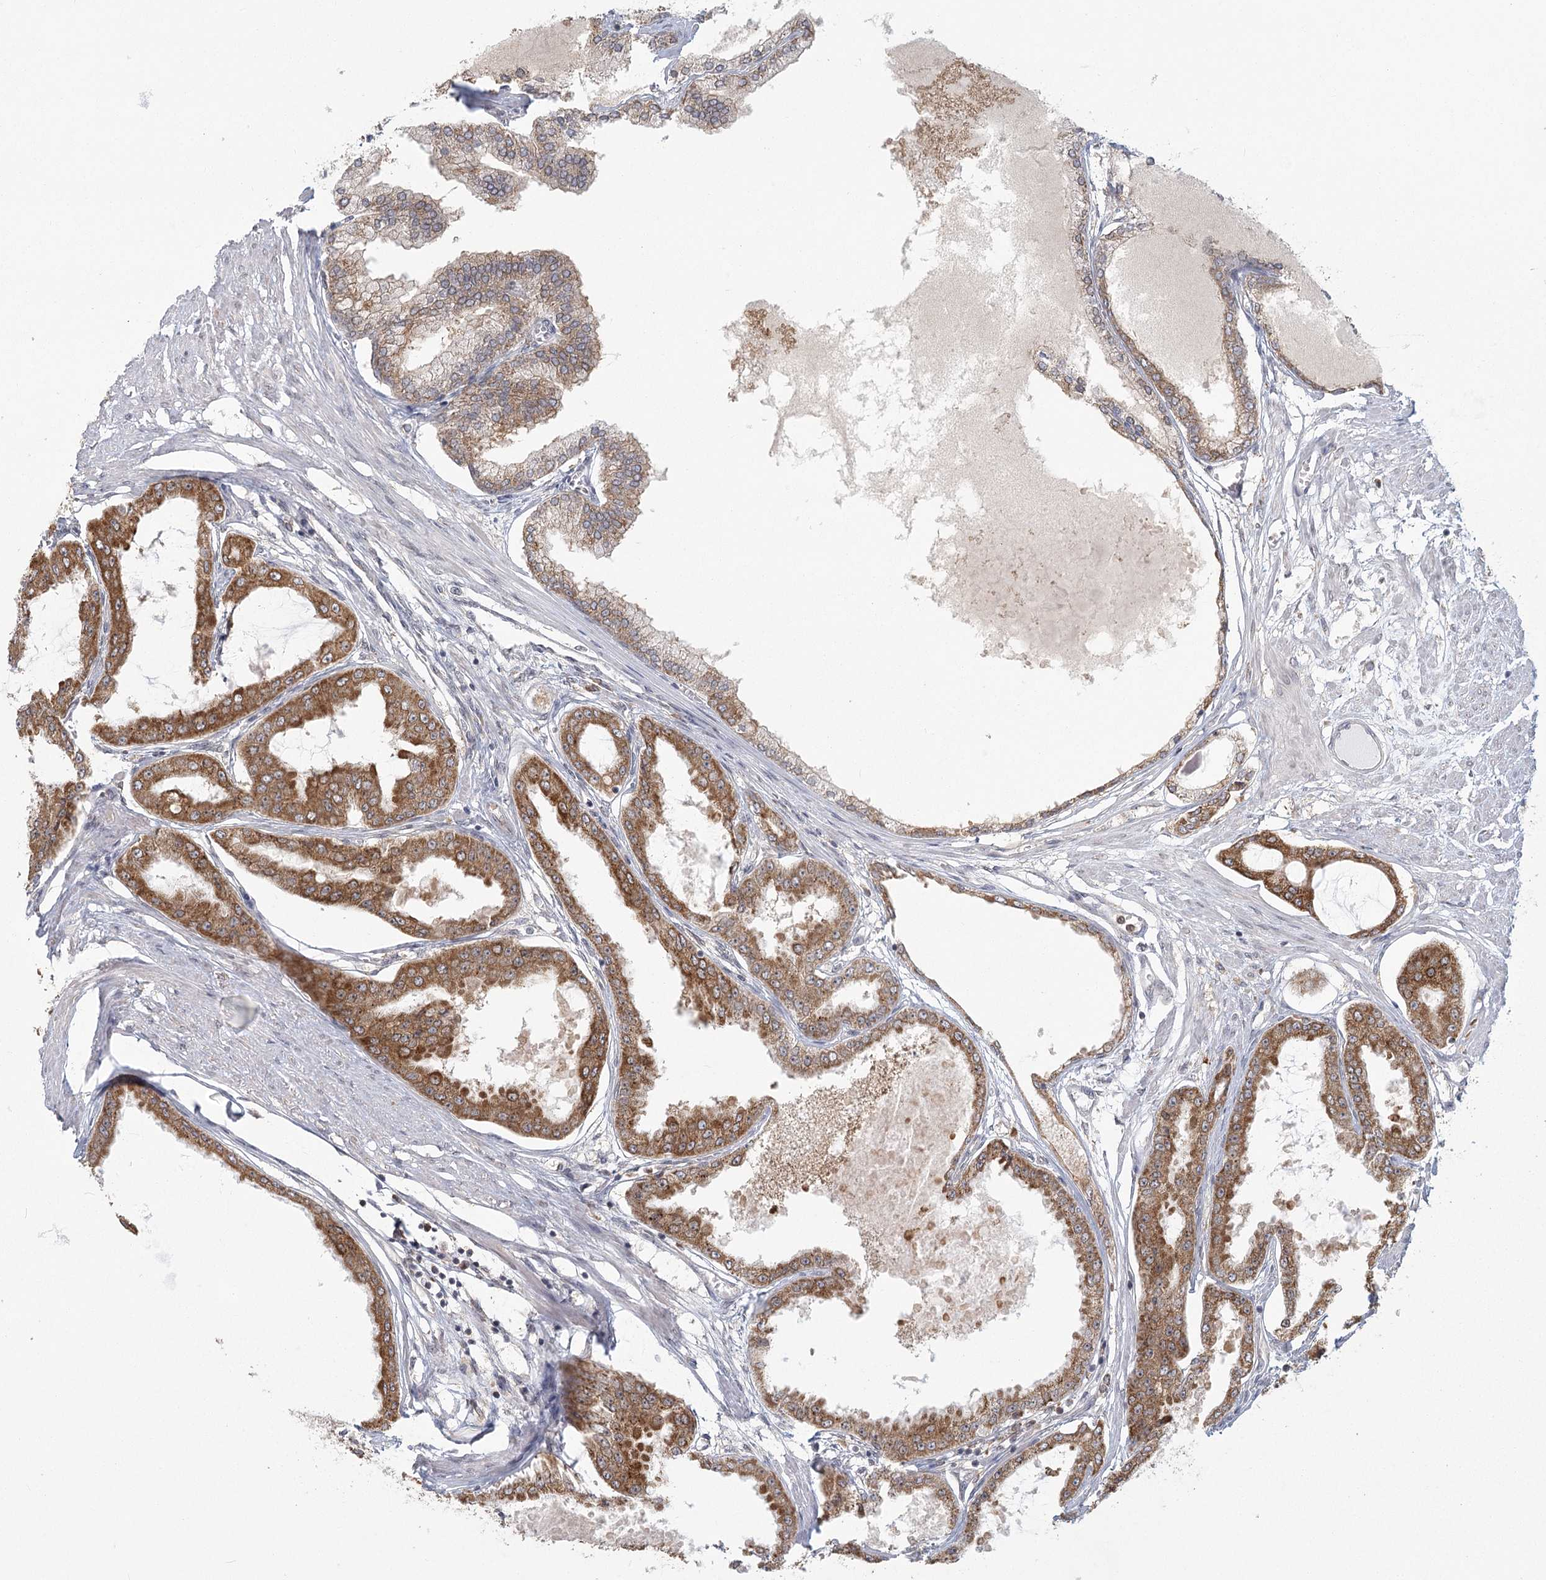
{"staining": {"intensity": "moderate", "quantity": ">75%", "location": "cytoplasmic/membranous"}, "tissue": "prostate cancer", "cell_type": "Tumor cells", "image_type": "cancer", "snomed": [{"axis": "morphology", "description": "Adenocarcinoma, Low grade"}, {"axis": "topography", "description": "Prostate"}], "caption": "Moderate cytoplasmic/membranous expression for a protein is appreciated in approximately >75% of tumor cells of prostate cancer (adenocarcinoma (low-grade)) using IHC.", "gene": "LACTB", "patient": {"sex": "male", "age": 63}}